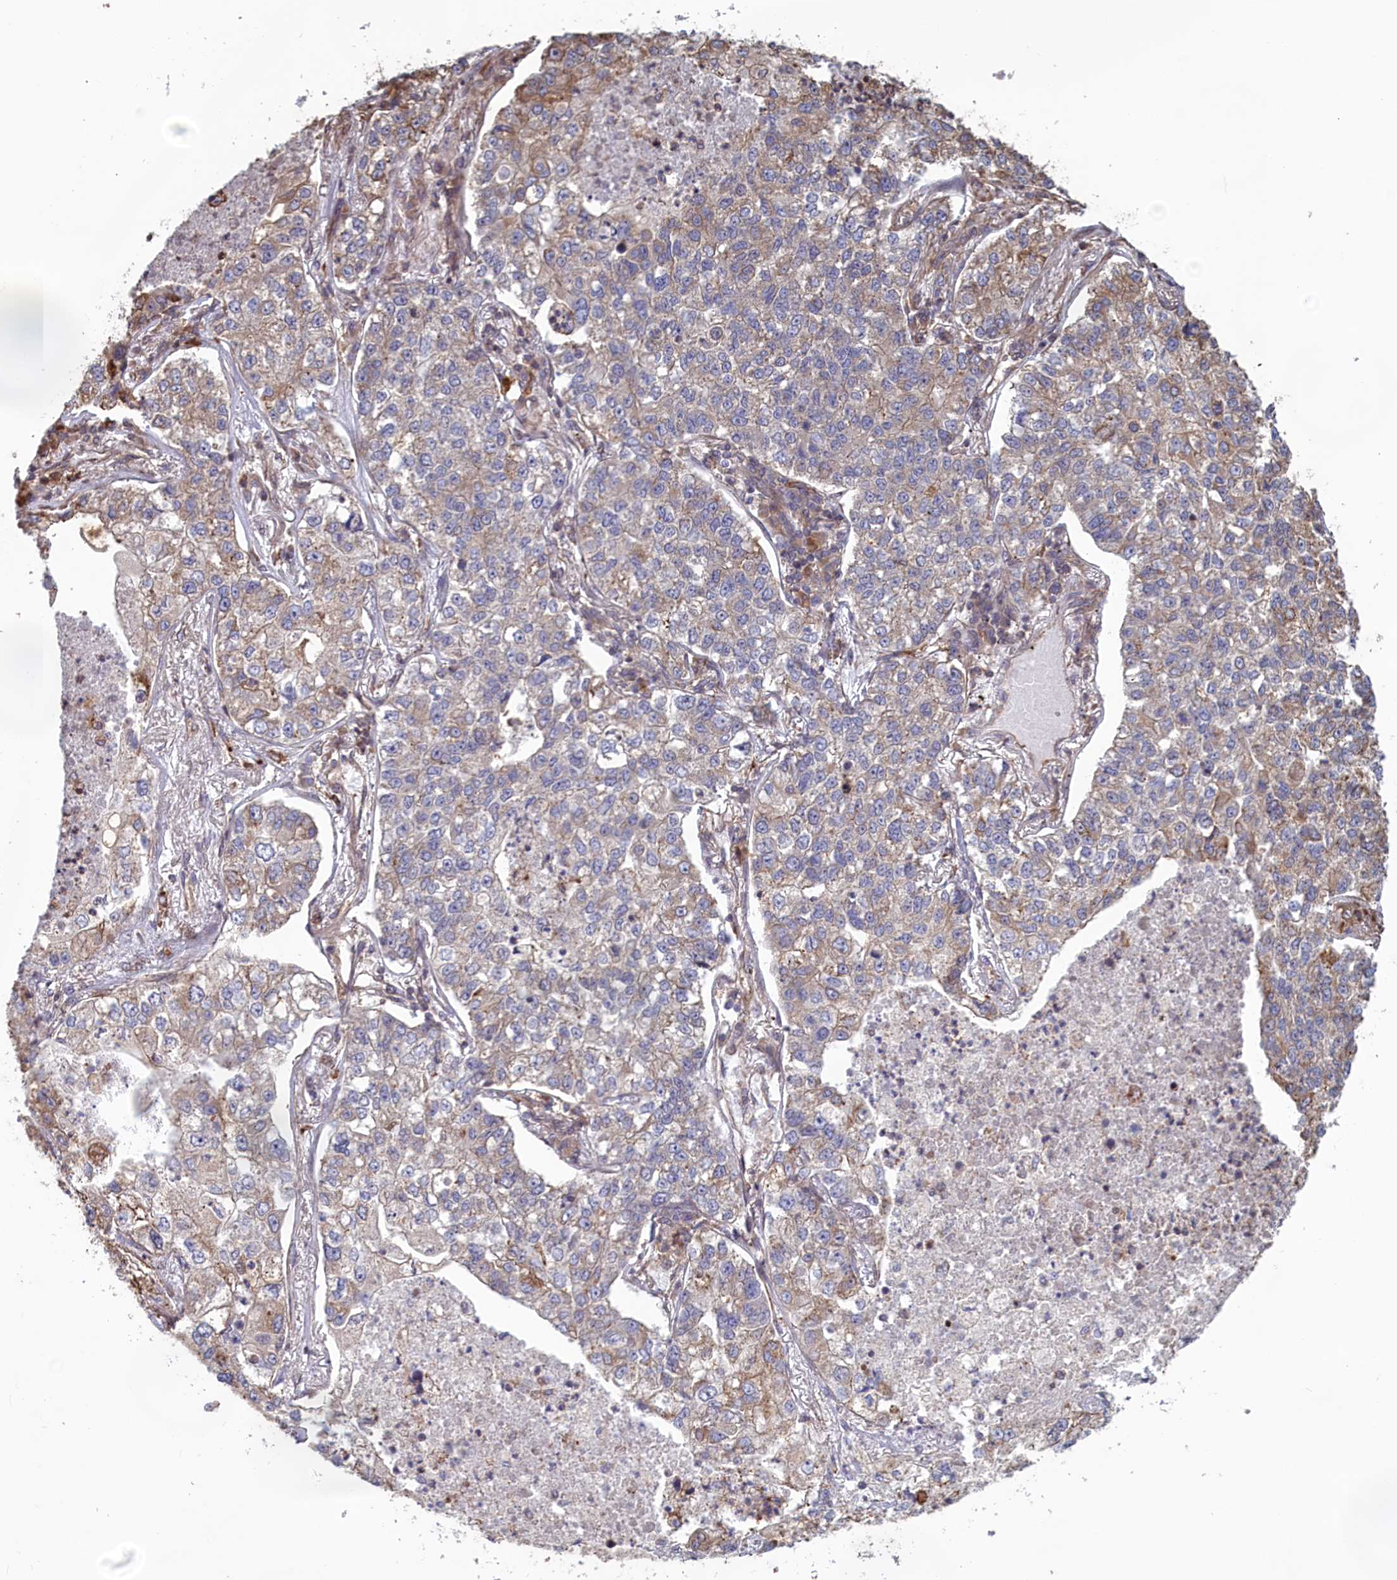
{"staining": {"intensity": "weak", "quantity": "<25%", "location": "cytoplasmic/membranous"}, "tissue": "lung cancer", "cell_type": "Tumor cells", "image_type": "cancer", "snomed": [{"axis": "morphology", "description": "Adenocarcinoma, NOS"}, {"axis": "topography", "description": "Lung"}], "caption": "A high-resolution micrograph shows immunohistochemistry staining of adenocarcinoma (lung), which exhibits no significant positivity in tumor cells. (Stains: DAB immunohistochemistry (IHC) with hematoxylin counter stain, Microscopy: brightfield microscopy at high magnification).", "gene": "RILPL1", "patient": {"sex": "male", "age": 49}}